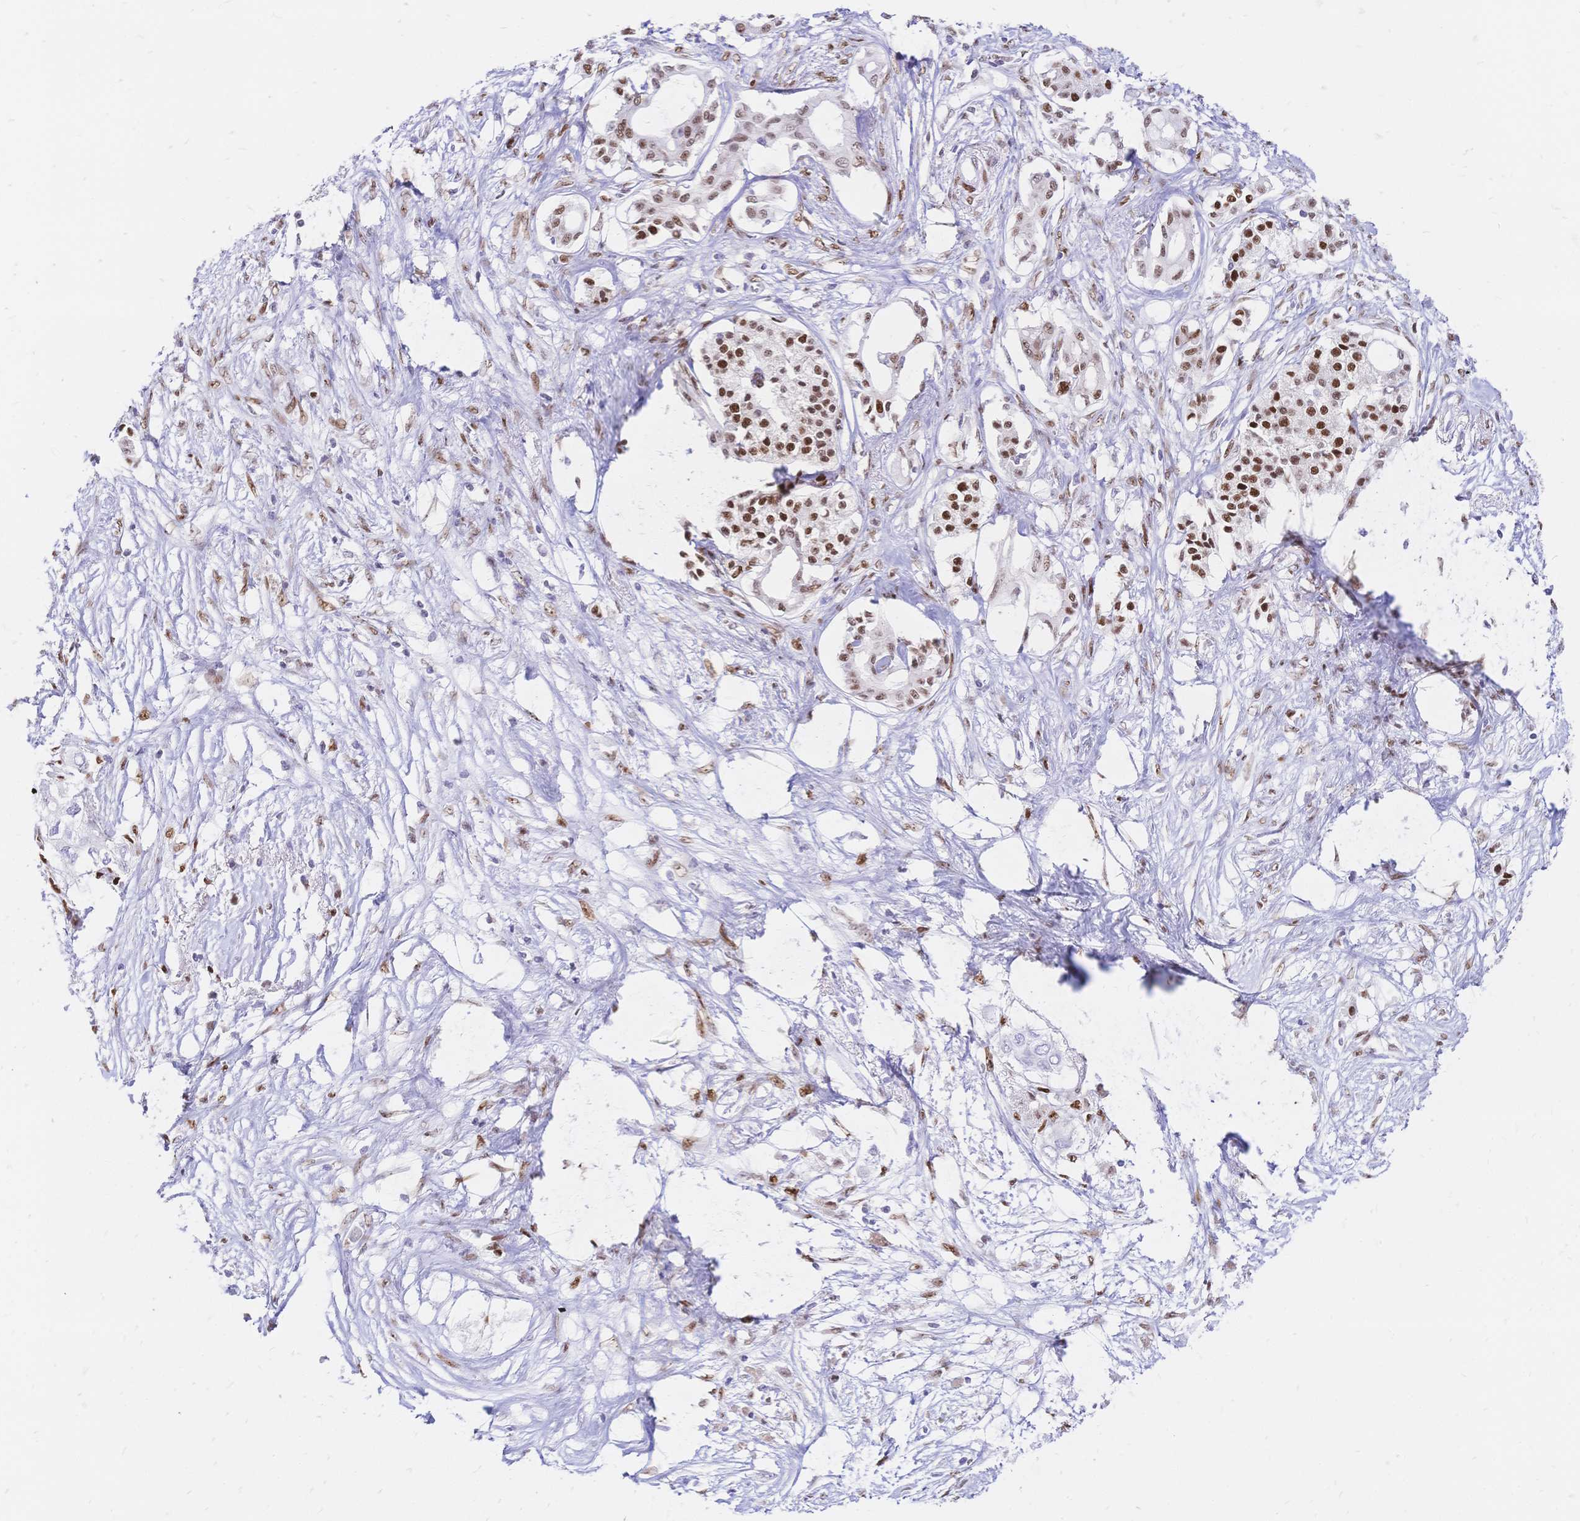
{"staining": {"intensity": "moderate", "quantity": "25%-75%", "location": "nuclear"}, "tissue": "pancreatic cancer", "cell_type": "Tumor cells", "image_type": "cancer", "snomed": [{"axis": "morphology", "description": "Adenocarcinoma, NOS"}, {"axis": "topography", "description": "Pancreas"}], "caption": "Immunohistochemistry photomicrograph of neoplastic tissue: adenocarcinoma (pancreatic) stained using immunohistochemistry (IHC) reveals medium levels of moderate protein expression localized specifically in the nuclear of tumor cells, appearing as a nuclear brown color.", "gene": "NFIC", "patient": {"sex": "female", "age": 63}}